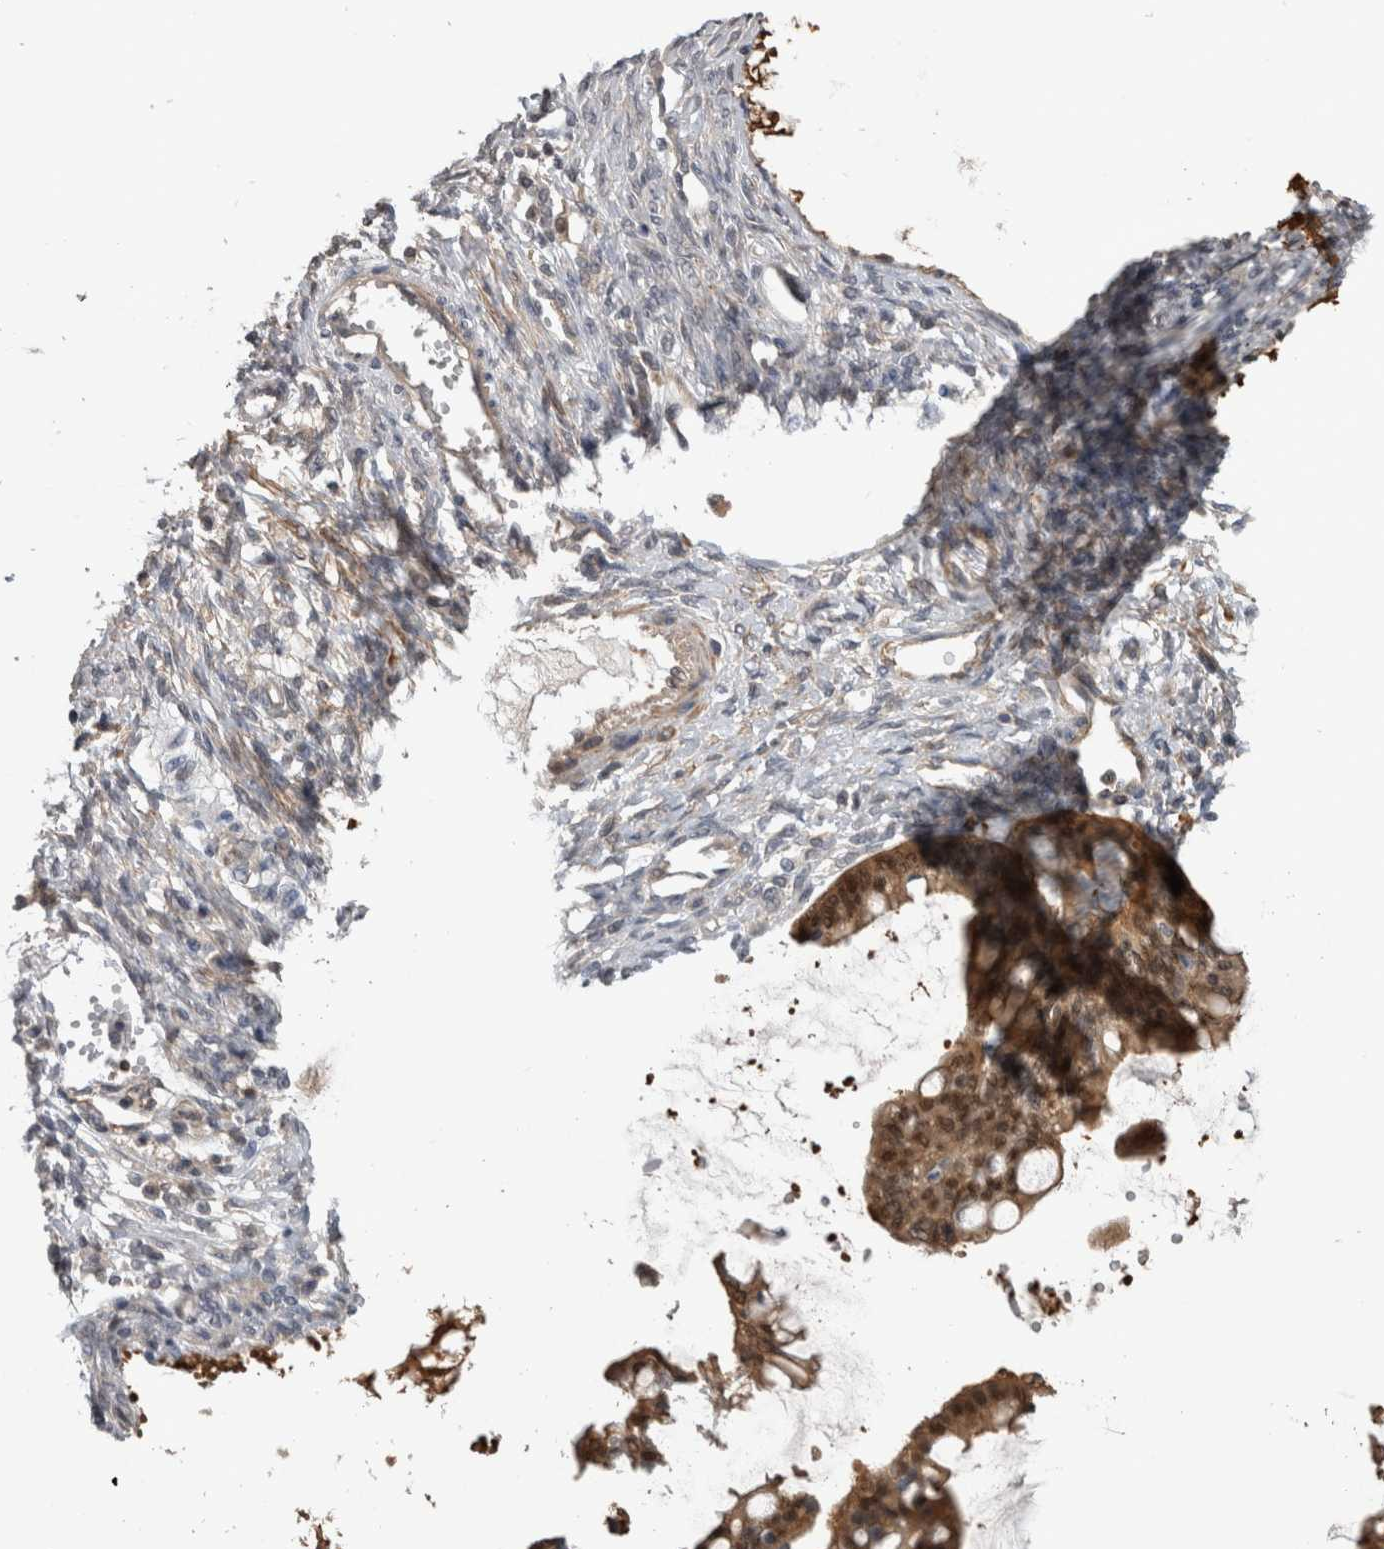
{"staining": {"intensity": "strong", "quantity": ">75%", "location": "cytoplasmic/membranous,nuclear"}, "tissue": "ovarian cancer", "cell_type": "Tumor cells", "image_type": "cancer", "snomed": [{"axis": "morphology", "description": "Cystadenocarcinoma, mucinous, NOS"}, {"axis": "topography", "description": "Ovary"}], "caption": "This is an image of IHC staining of mucinous cystadenocarcinoma (ovarian), which shows strong staining in the cytoplasmic/membranous and nuclear of tumor cells.", "gene": "NAPRT", "patient": {"sex": "female", "age": 73}}